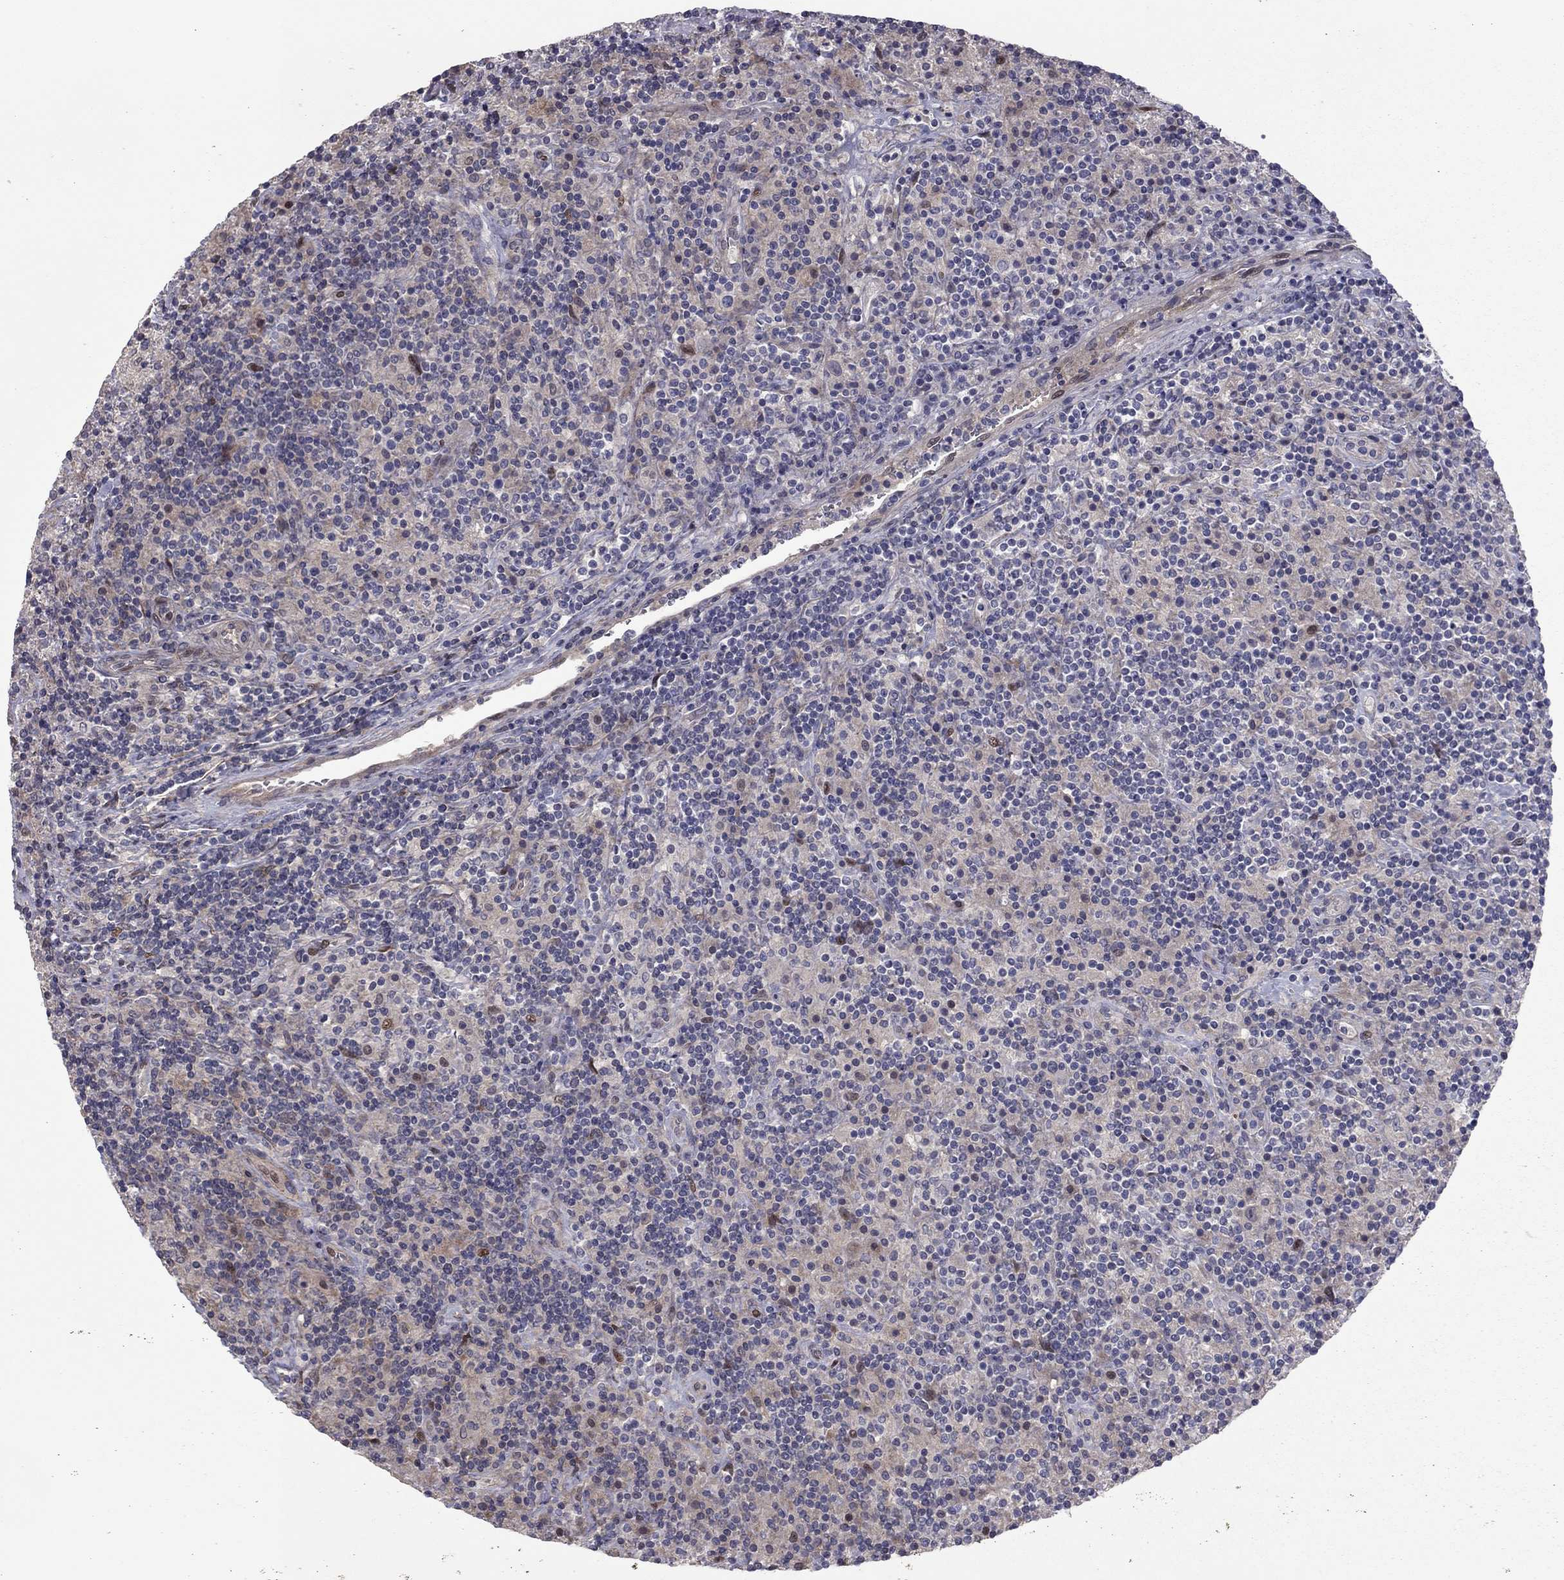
{"staining": {"intensity": "negative", "quantity": "none", "location": "none"}, "tissue": "lymphoma", "cell_type": "Tumor cells", "image_type": "cancer", "snomed": [{"axis": "morphology", "description": "Hodgkin's disease, NOS"}, {"axis": "topography", "description": "Lymph node"}], "caption": "A photomicrograph of human lymphoma is negative for staining in tumor cells.", "gene": "DUSP7", "patient": {"sex": "male", "age": 70}}